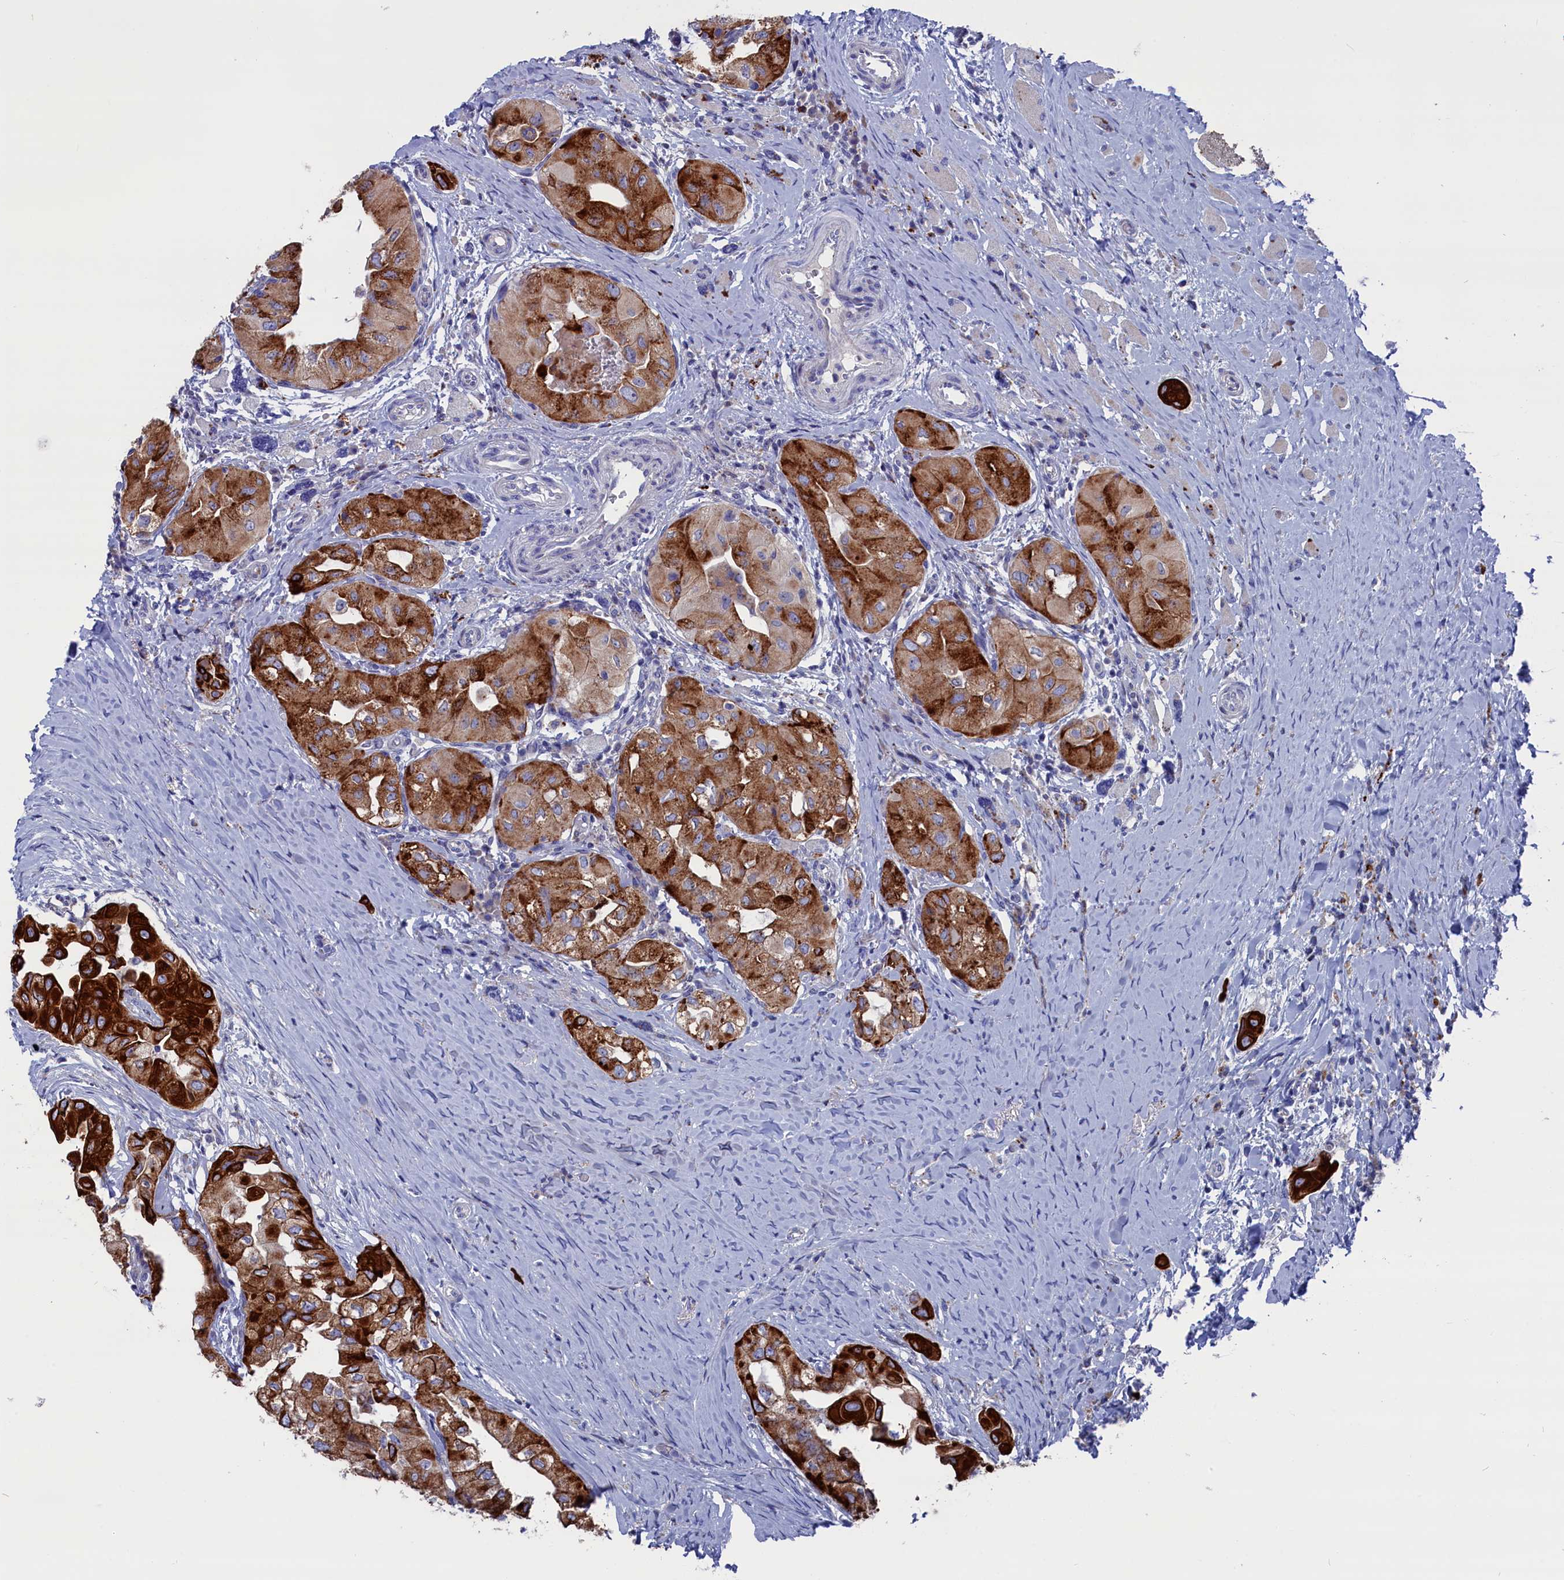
{"staining": {"intensity": "strong", "quantity": ">75%", "location": "cytoplasmic/membranous"}, "tissue": "thyroid cancer", "cell_type": "Tumor cells", "image_type": "cancer", "snomed": [{"axis": "morphology", "description": "Papillary adenocarcinoma, NOS"}, {"axis": "topography", "description": "Thyroid gland"}], "caption": "Thyroid cancer was stained to show a protein in brown. There is high levels of strong cytoplasmic/membranous expression in about >75% of tumor cells.", "gene": "NUDT7", "patient": {"sex": "female", "age": 59}}